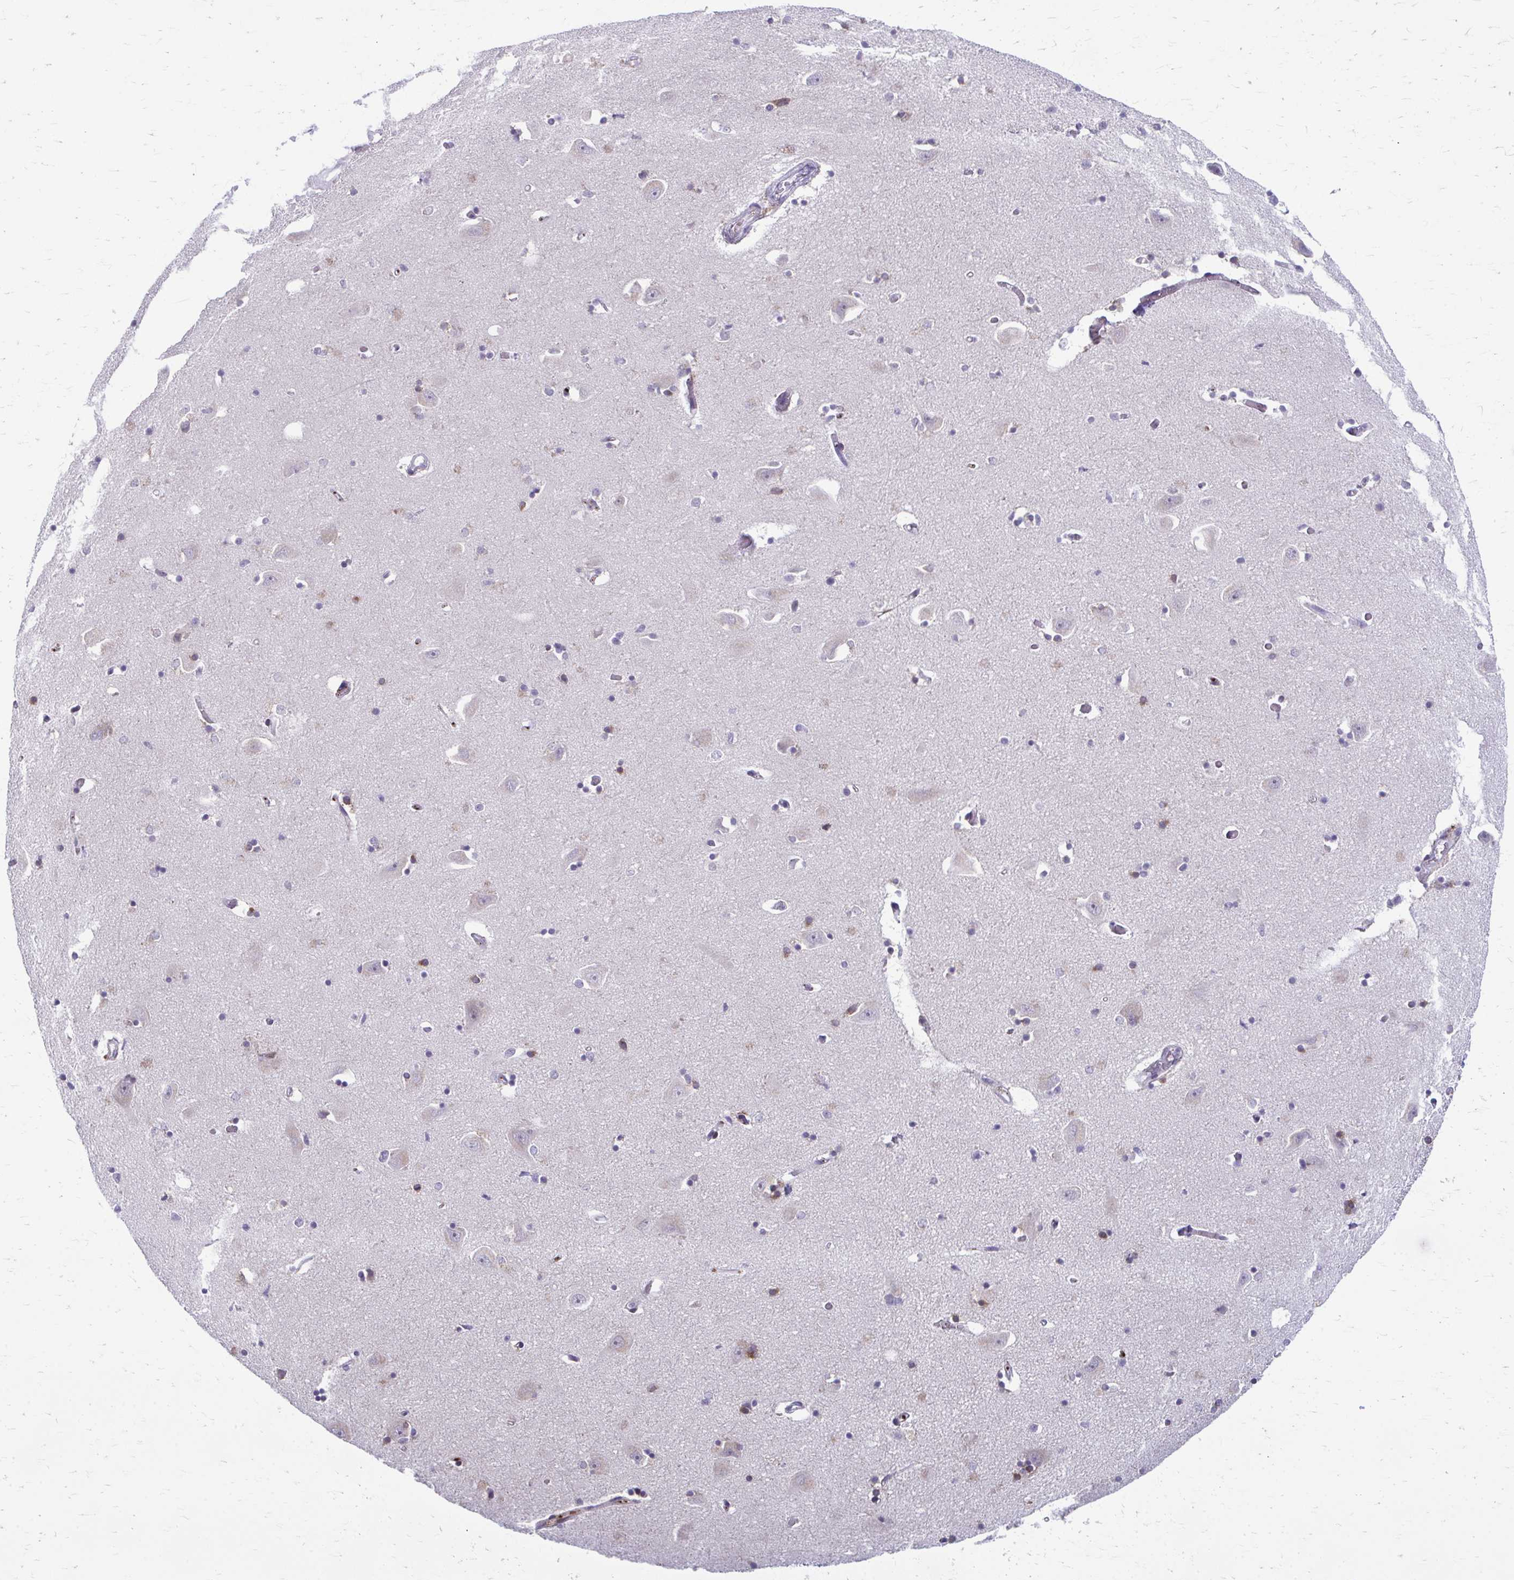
{"staining": {"intensity": "negative", "quantity": "none", "location": "none"}, "tissue": "caudate", "cell_type": "Glial cells", "image_type": "normal", "snomed": [{"axis": "morphology", "description": "Normal tissue, NOS"}, {"axis": "topography", "description": "Lateral ventricle wall"}, {"axis": "topography", "description": "Hippocampus"}], "caption": "Histopathology image shows no significant protein expression in glial cells of benign caudate.", "gene": "MAF1", "patient": {"sex": "female", "age": 63}}